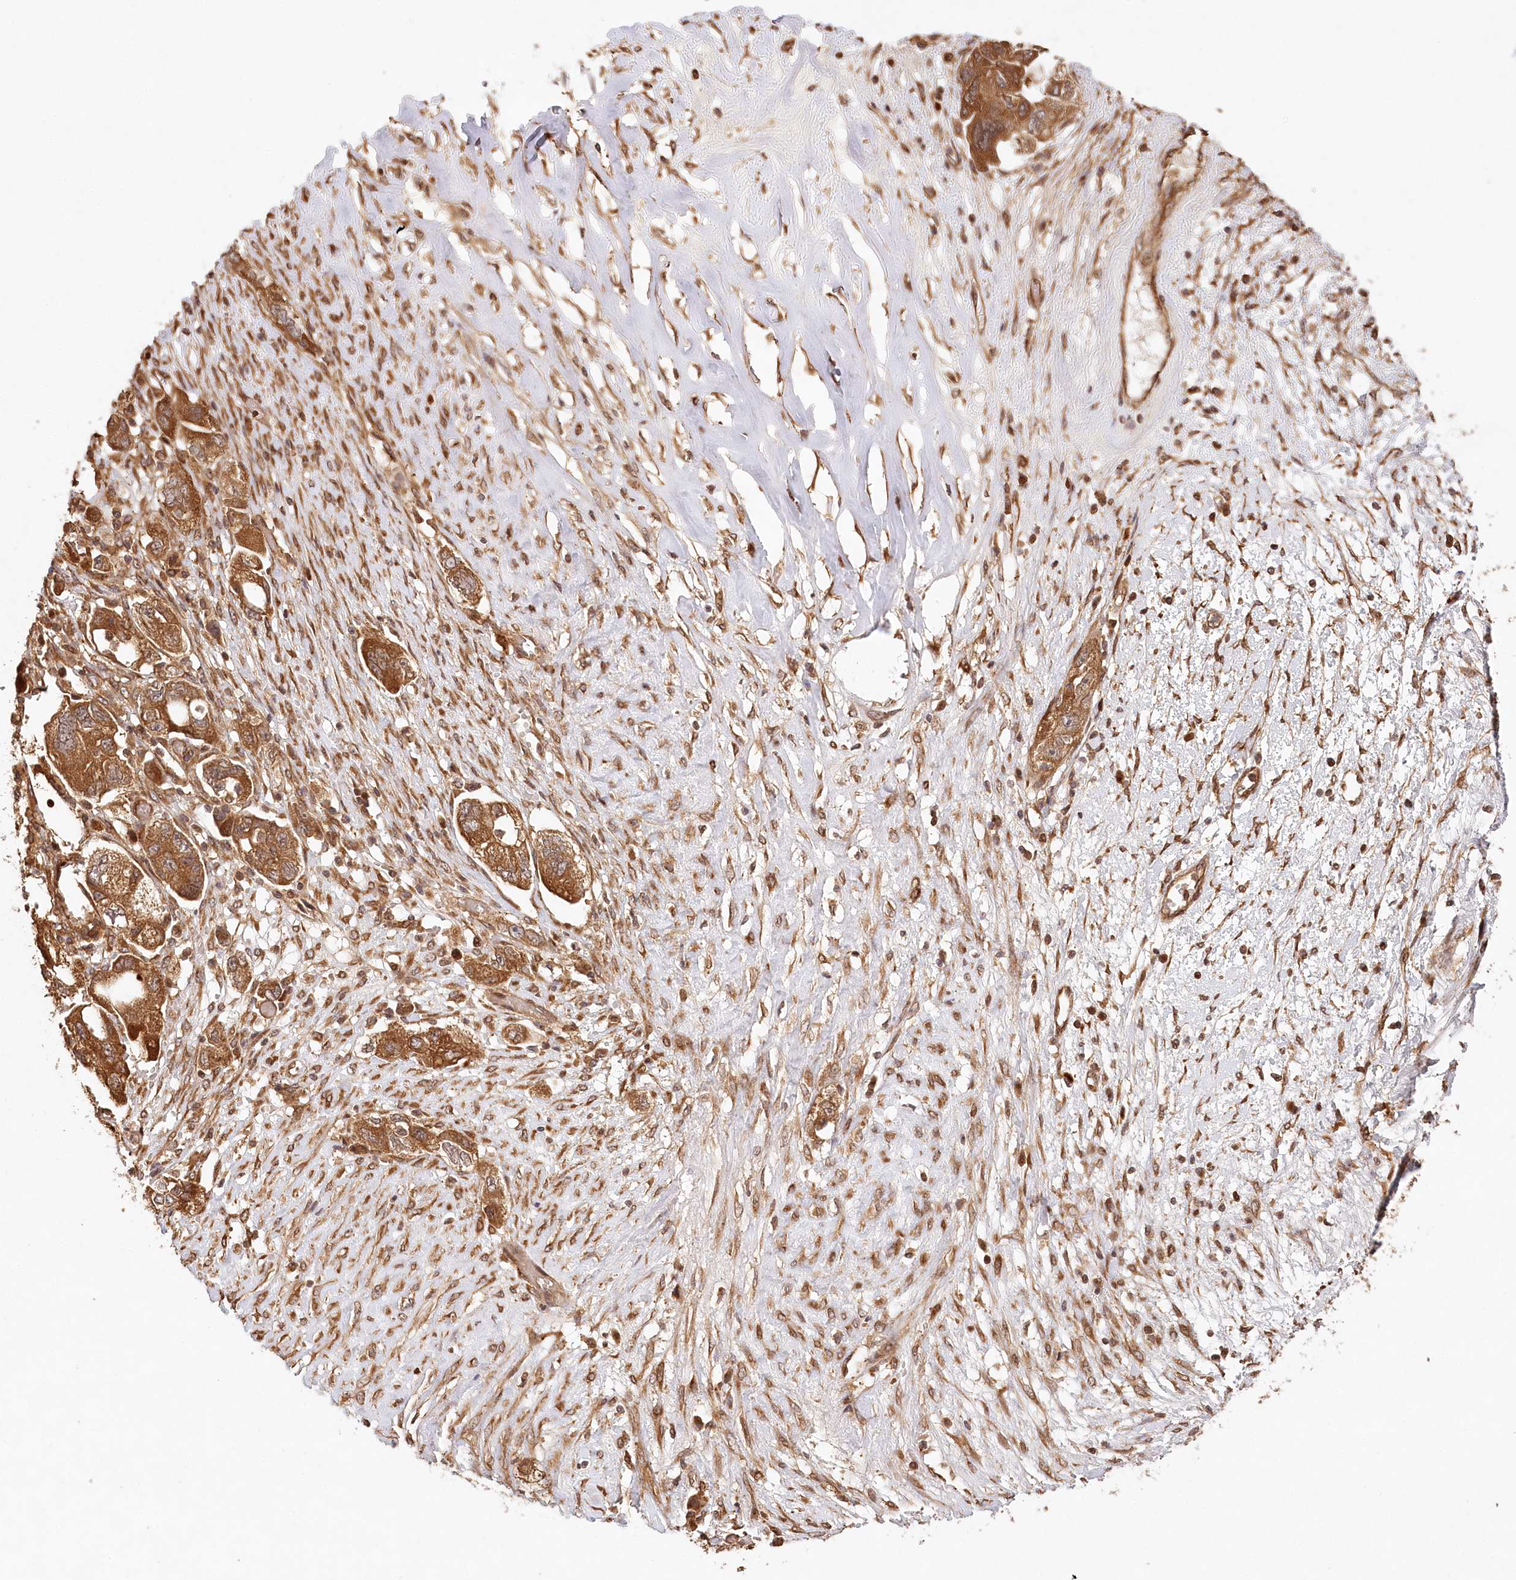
{"staining": {"intensity": "strong", "quantity": ">75%", "location": "cytoplasmic/membranous"}, "tissue": "ovarian cancer", "cell_type": "Tumor cells", "image_type": "cancer", "snomed": [{"axis": "morphology", "description": "Carcinoma, NOS"}, {"axis": "morphology", "description": "Cystadenocarcinoma, serous, NOS"}, {"axis": "topography", "description": "Ovary"}], "caption": "This micrograph demonstrates ovarian cancer stained with IHC to label a protein in brown. The cytoplasmic/membranous of tumor cells show strong positivity for the protein. Nuclei are counter-stained blue.", "gene": "LSS", "patient": {"sex": "female", "age": 69}}